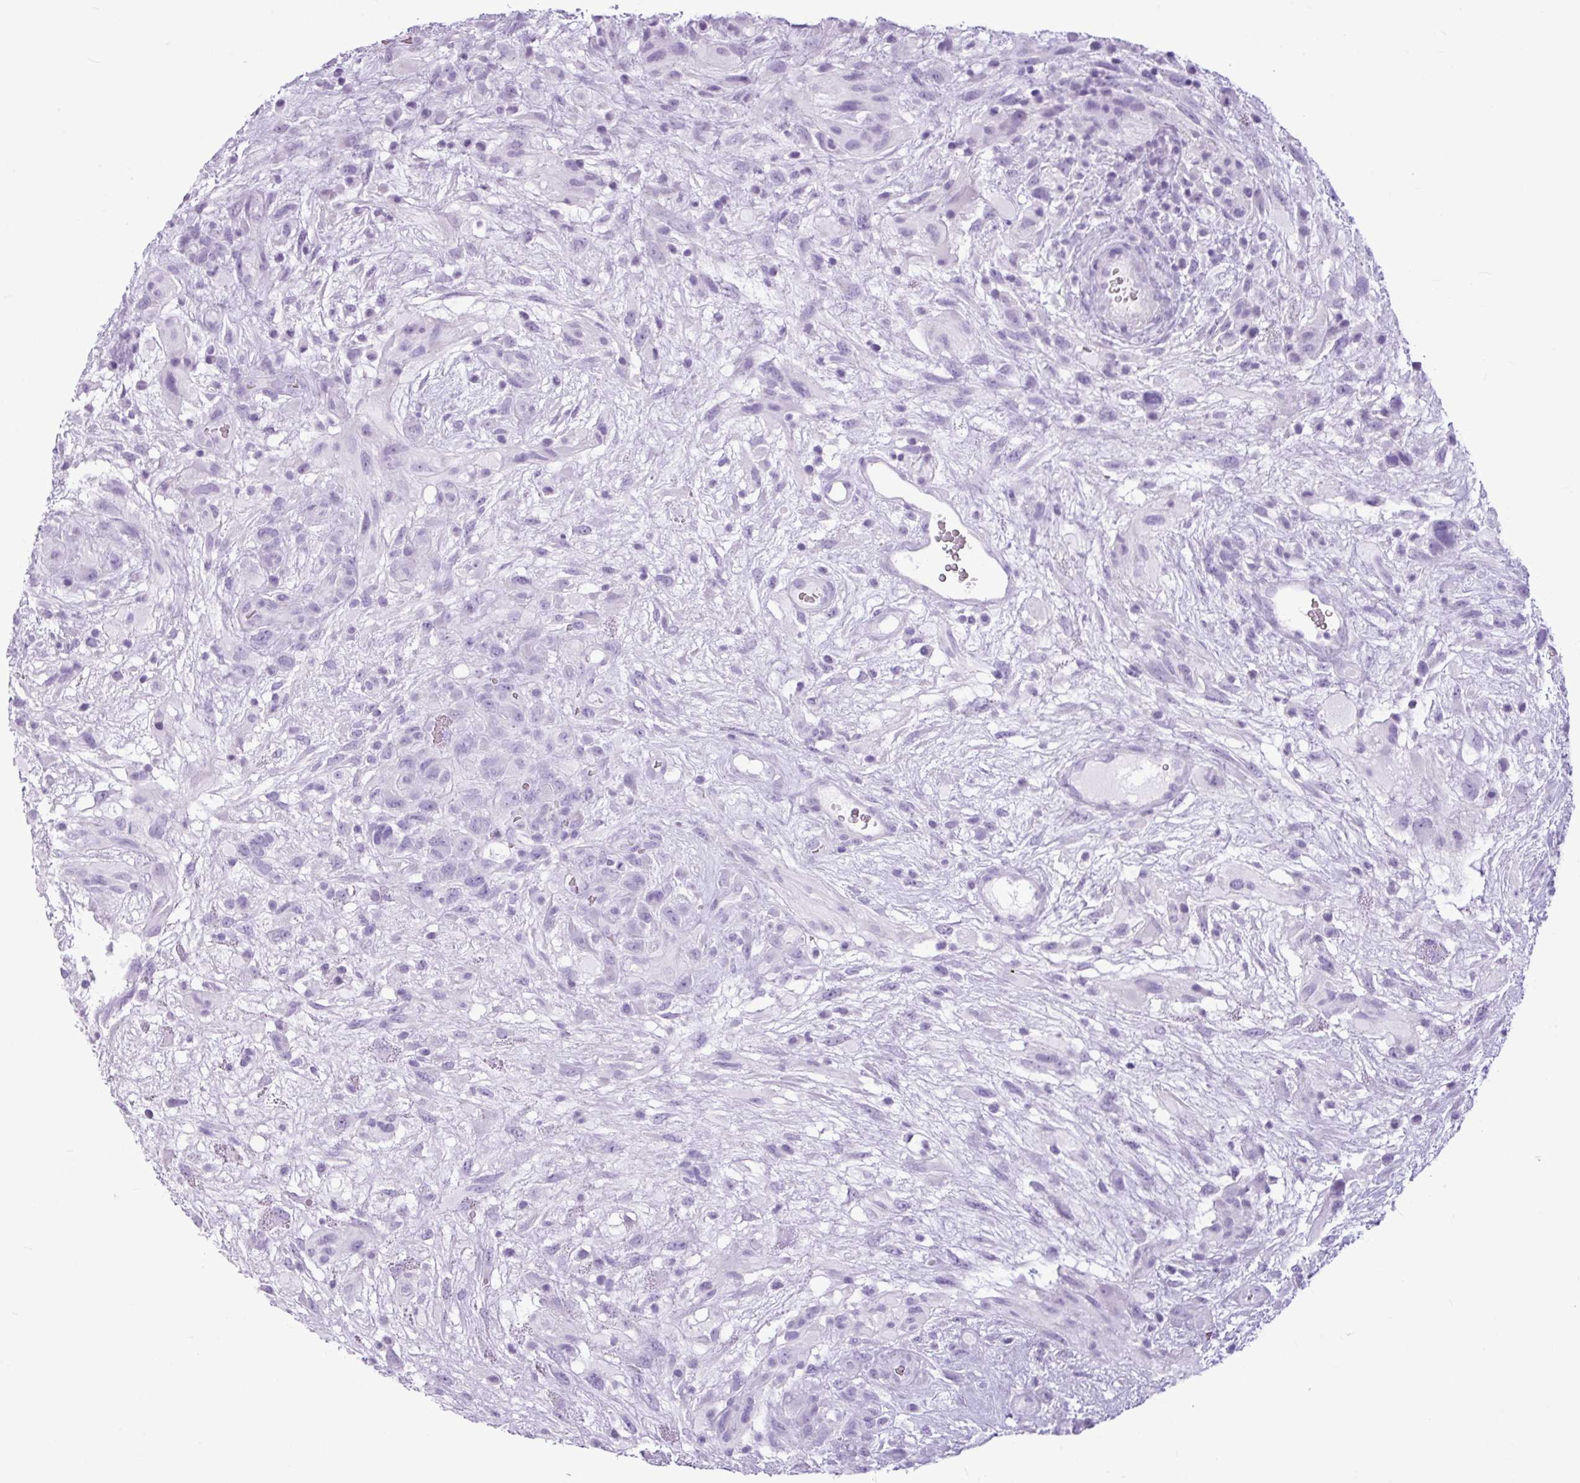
{"staining": {"intensity": "negative", "quantity": "none", "location": "none"}, "tissue": "glioma", "cell_type": "Tumor cells", "image_type": "cancer", "snomed": [{"axis": "morphology", "description": "Glioma, malignant, High grade"}, {"axis": "topography", "description": "Brain"}], "caption": "Immunohistochemistry (IHC) photomicrograph of human malignant glioma (high-grade) stained for a protein (brown), which shows no staining in tumor cells.", "gene": "AMY1B", "patient": {"sex": "male", "age": 61}}